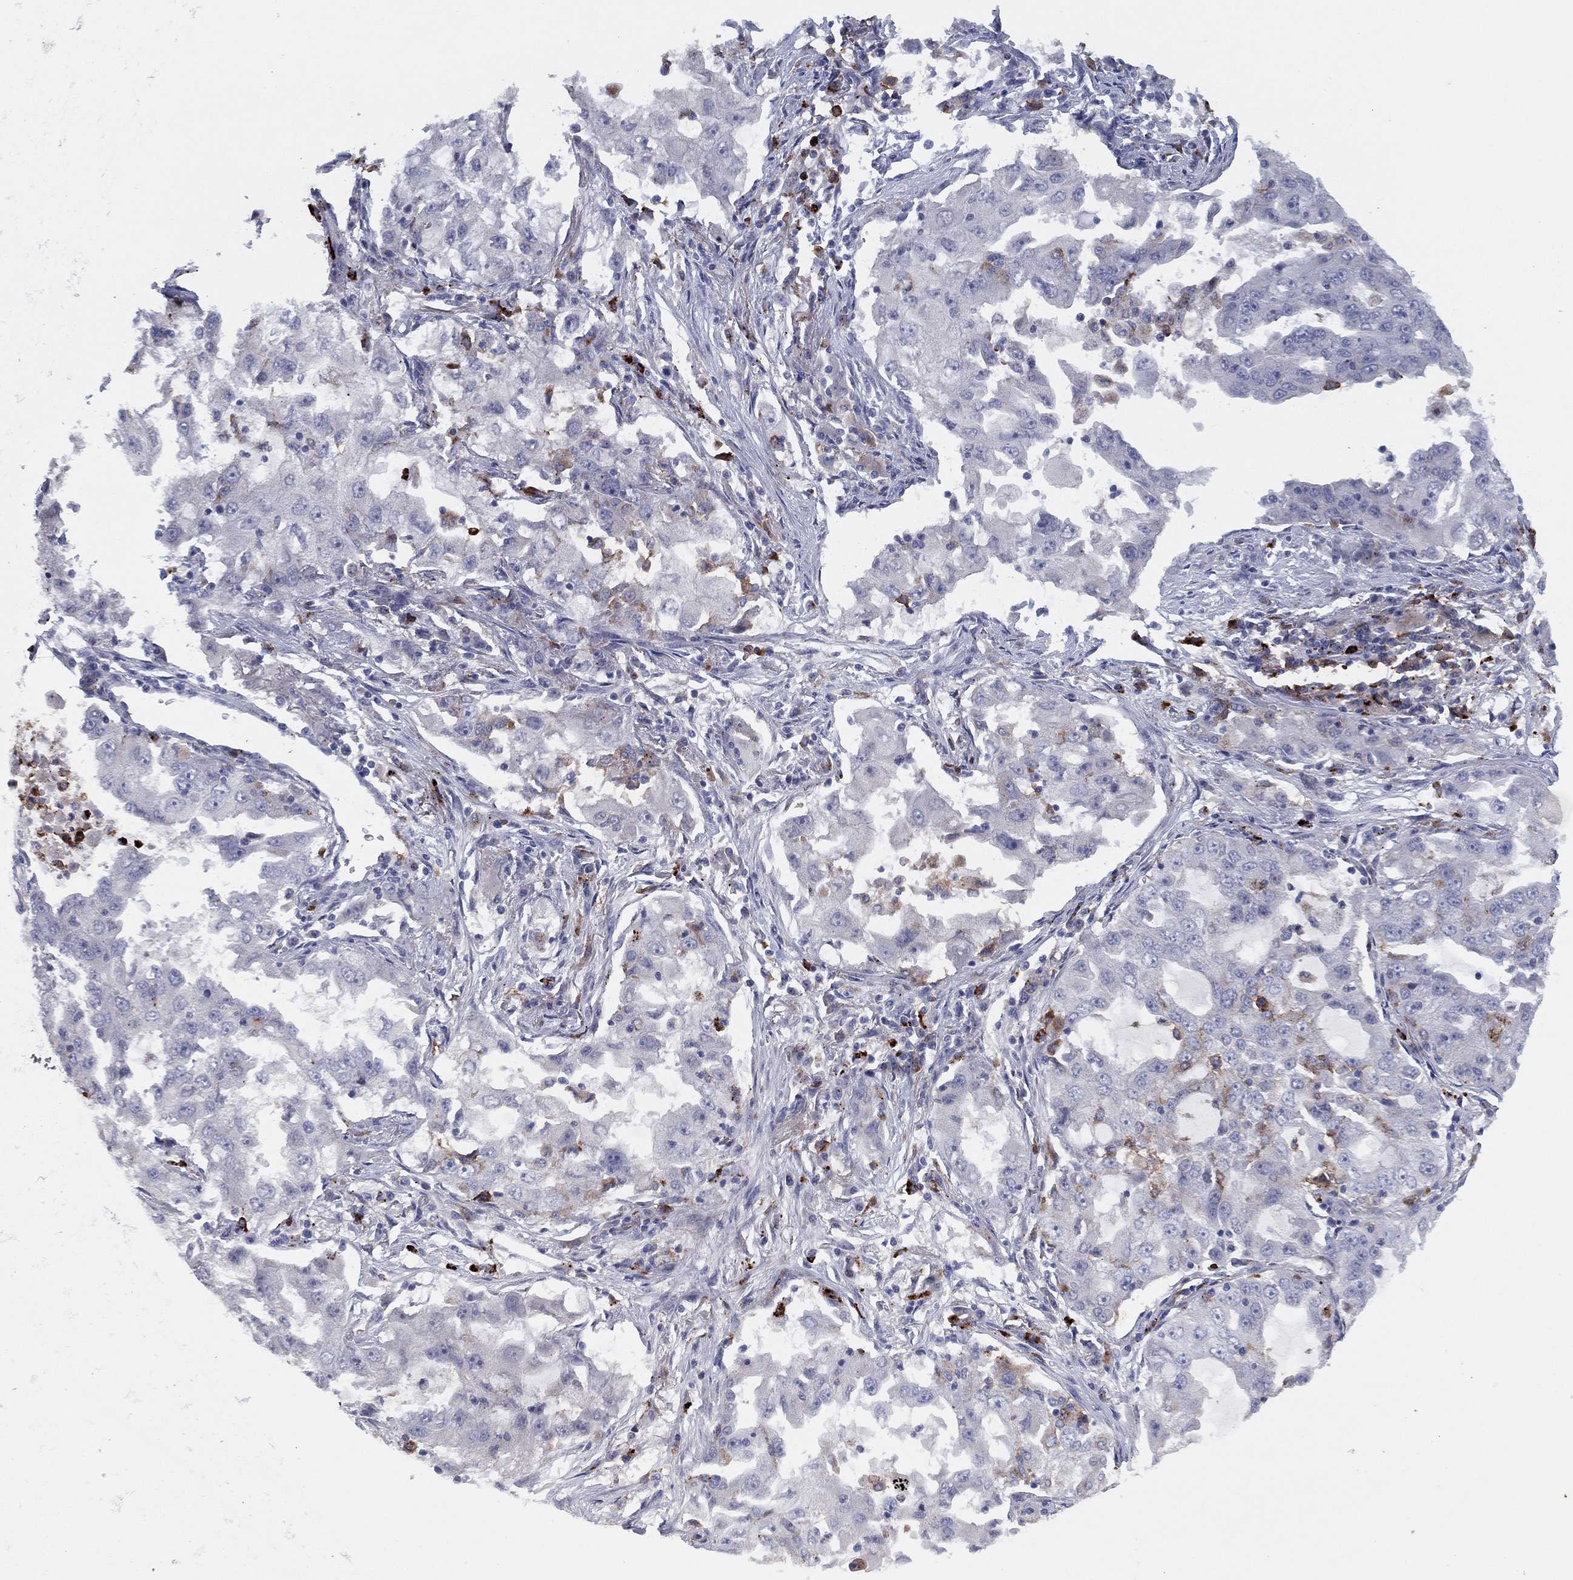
{"staining": {"intensity": "weak", "quantity": "<25%", "location": "cytoplasmic/membranous"}, "tissue": "lung cancer", "cell_type": "Tumor cells", "image_type": "cancer", "snomed": [{"axis": "morphology", "description": "Adenocarcinoma, NOS"}, {"axis": "topography", "description": "Lung"}], "caption": "Immunohistochemistry photomicrograph of neoplastic tissue: human lung adenocarcinoma stained with DAB reveals no significant protein staining in tumor cells.", "gene": "PLAC8", "patient": {"sex": "female", "age": 61}}